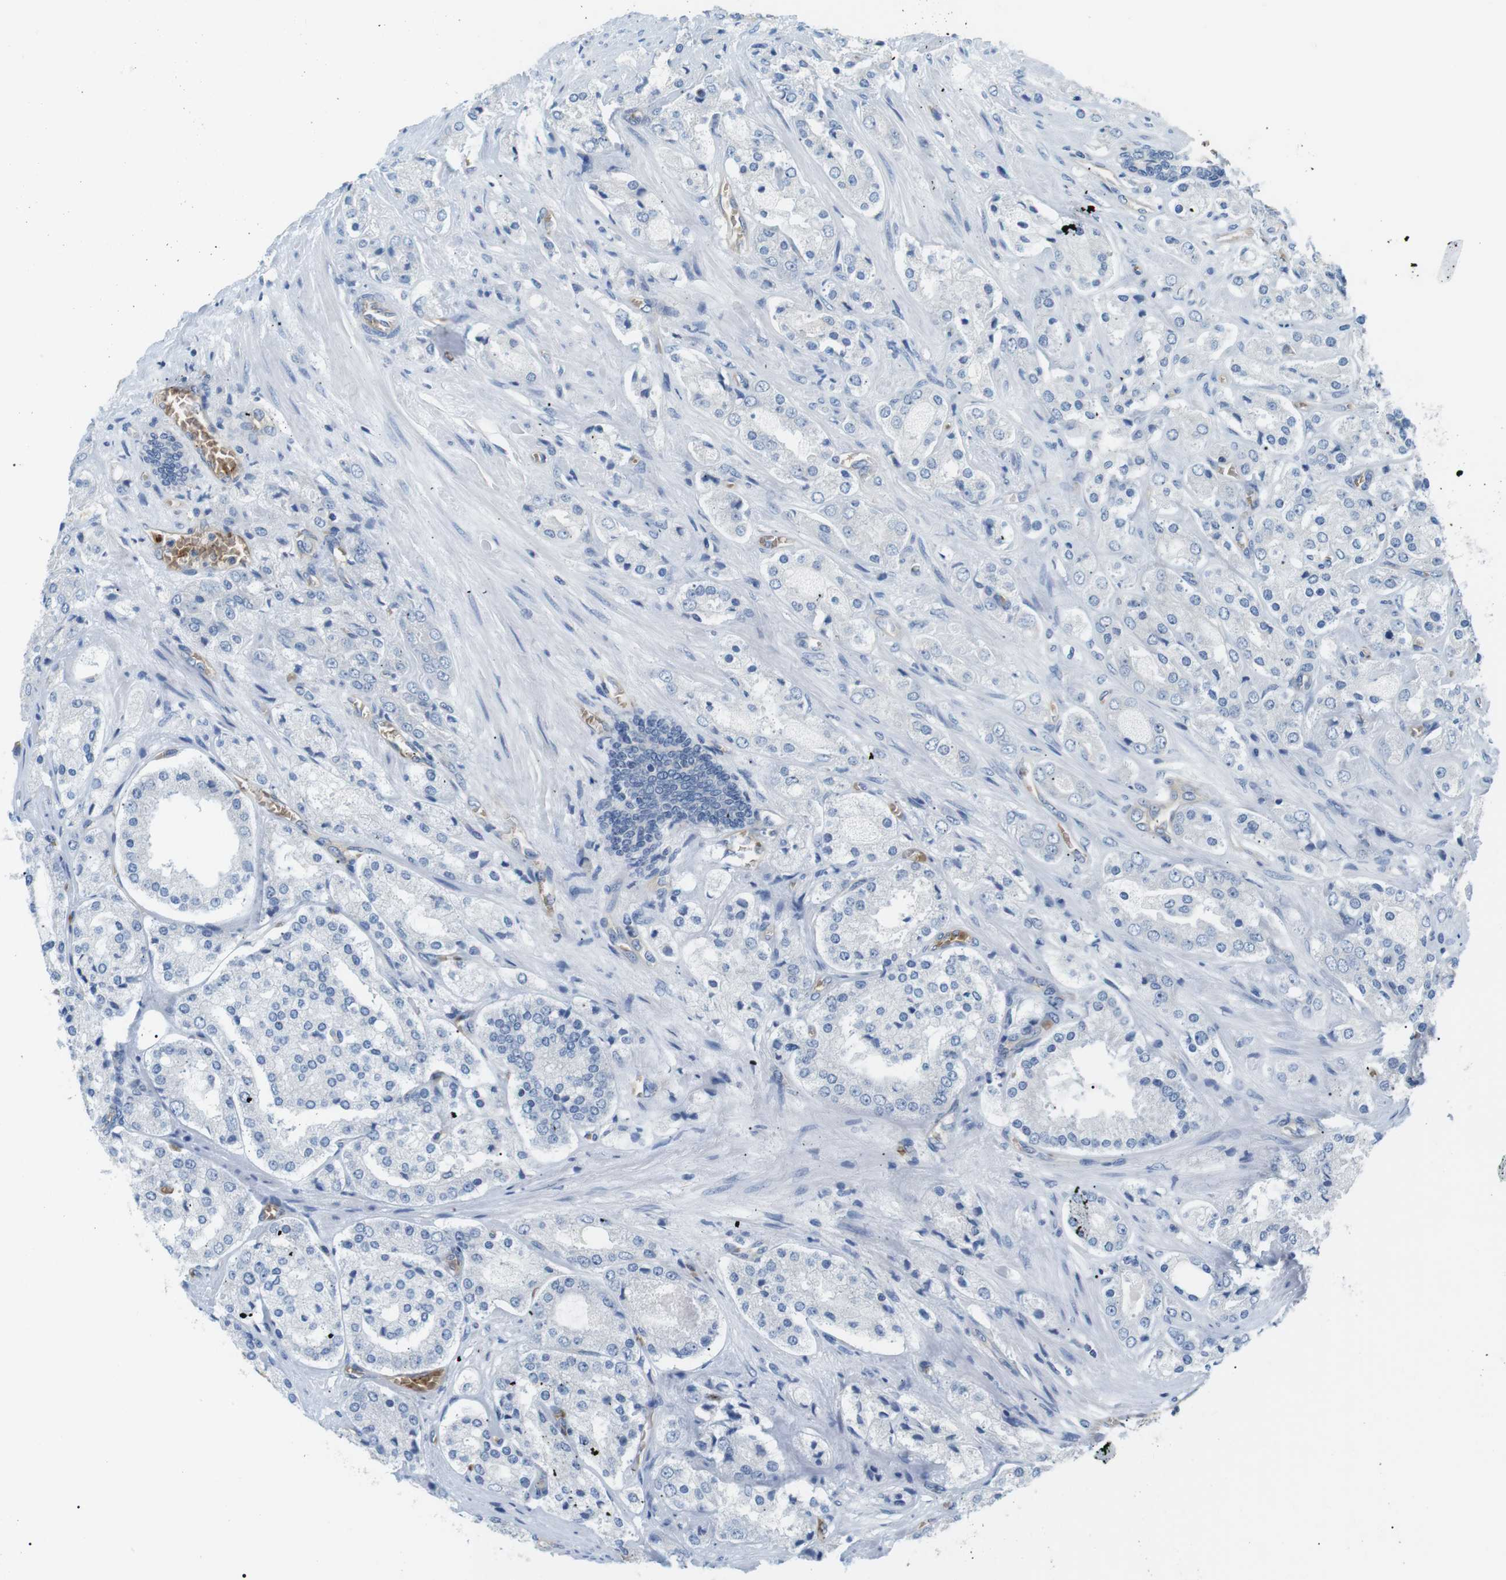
{"staining": {"intensity": "negative", "quantity": "none", "location": "none"}, "tissue": "prostate cancer", "cell_type": "Tumor cells", "image_type": "cancer", "snomed": [{"axis": "morphology", "description": "Adenocarcinoma, High grade"}, {"axis": "topography", "description": "Prostate"}], "caption": "DAB immunohistochemical staining of prostate cancer exhibits no significant staining in tumor cells.", "gene": "ADCY10", "patient": {"sex": "male", "age": 65}}